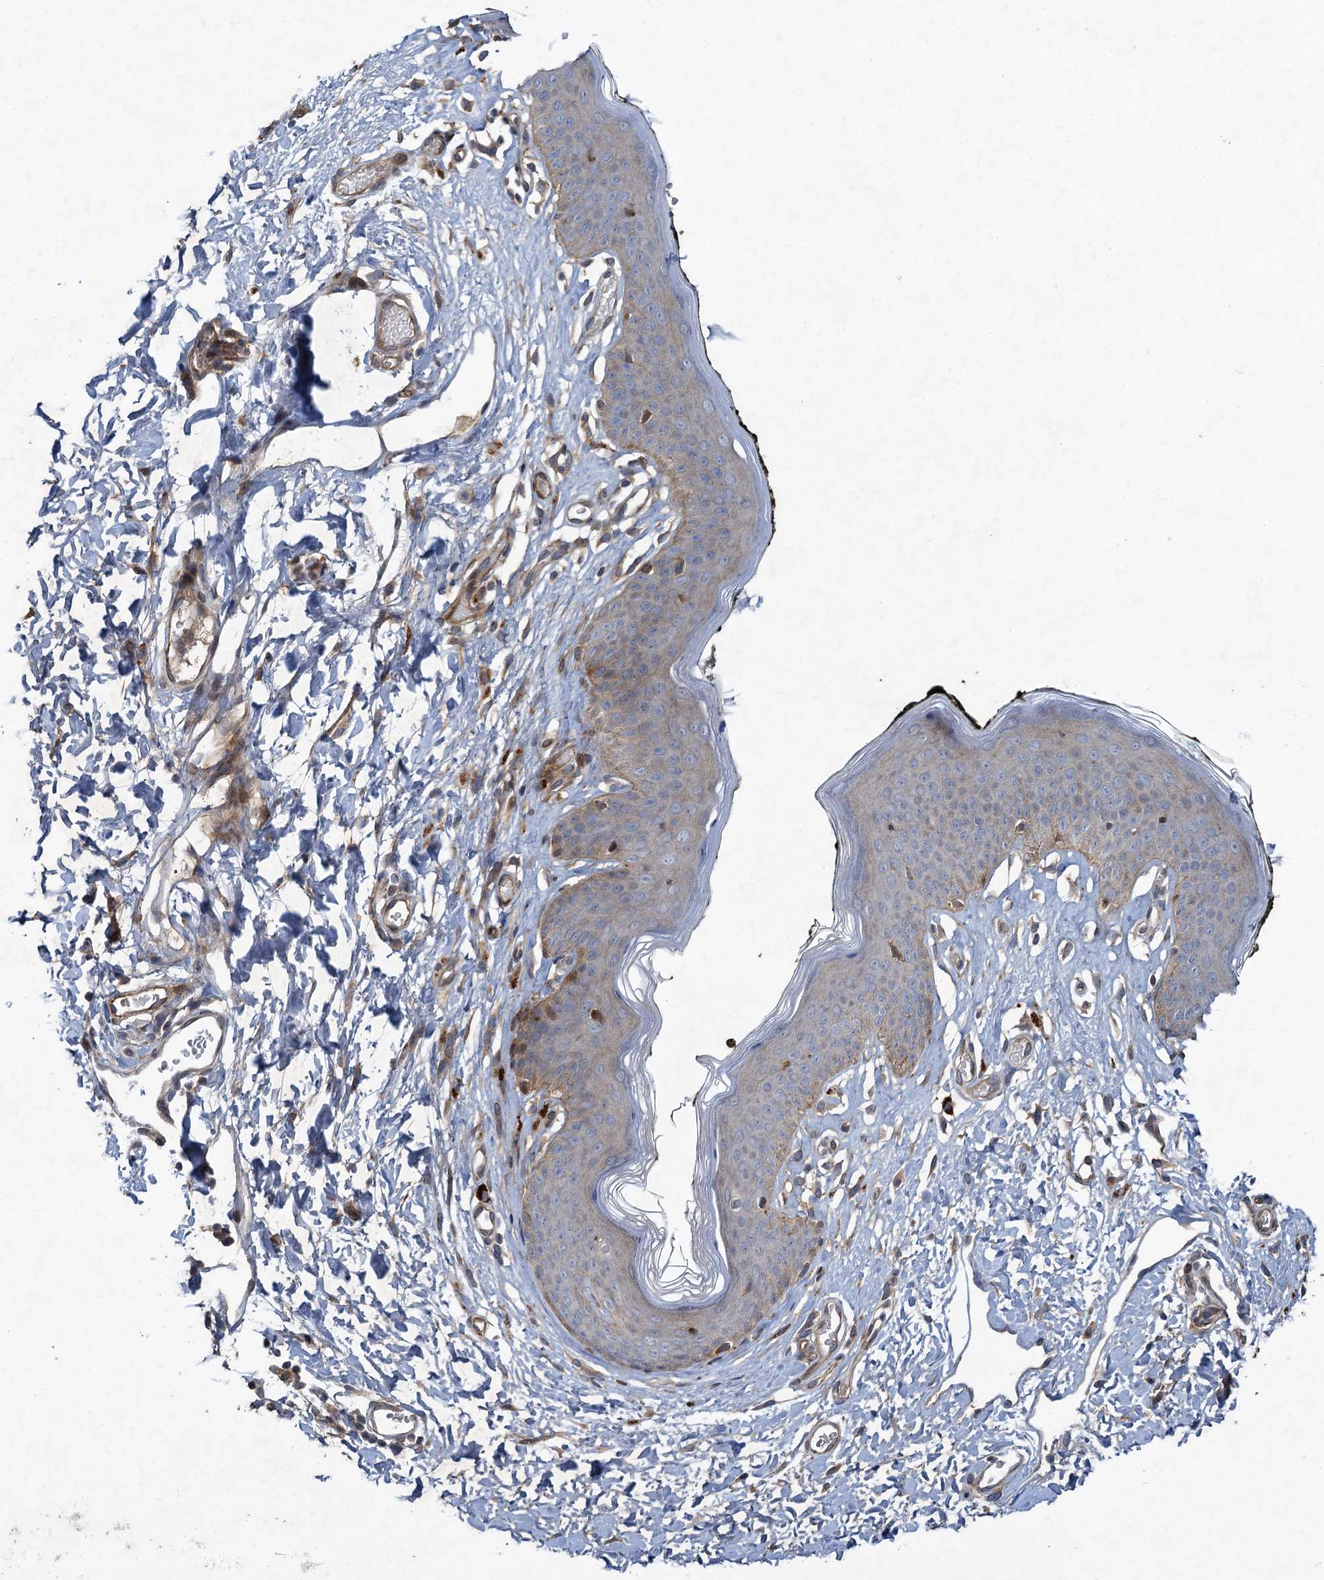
{"staining": {"intensity": "weak", "quantity": "25%-75%", "location": "cytoplasmic/membranous"}, "tissue": "skin", "cell_type": "Epidermal cells", "image_type": "normal", "snomed": [{"axis": "morphology", "description": "Normal tissue, NOS"}, {"axis": "morphology", "description": "Inflammation, NOS"}, {"axis": "topography", "description": "Vulva"}], "caption": "Epidermal cells reveal low levels of weak cytoplasmic/membranous expression in approximately 25%-75% of cells in benign skin.", "gene": "NUDT22", "patient": {"sex": "female", "age": 84}}